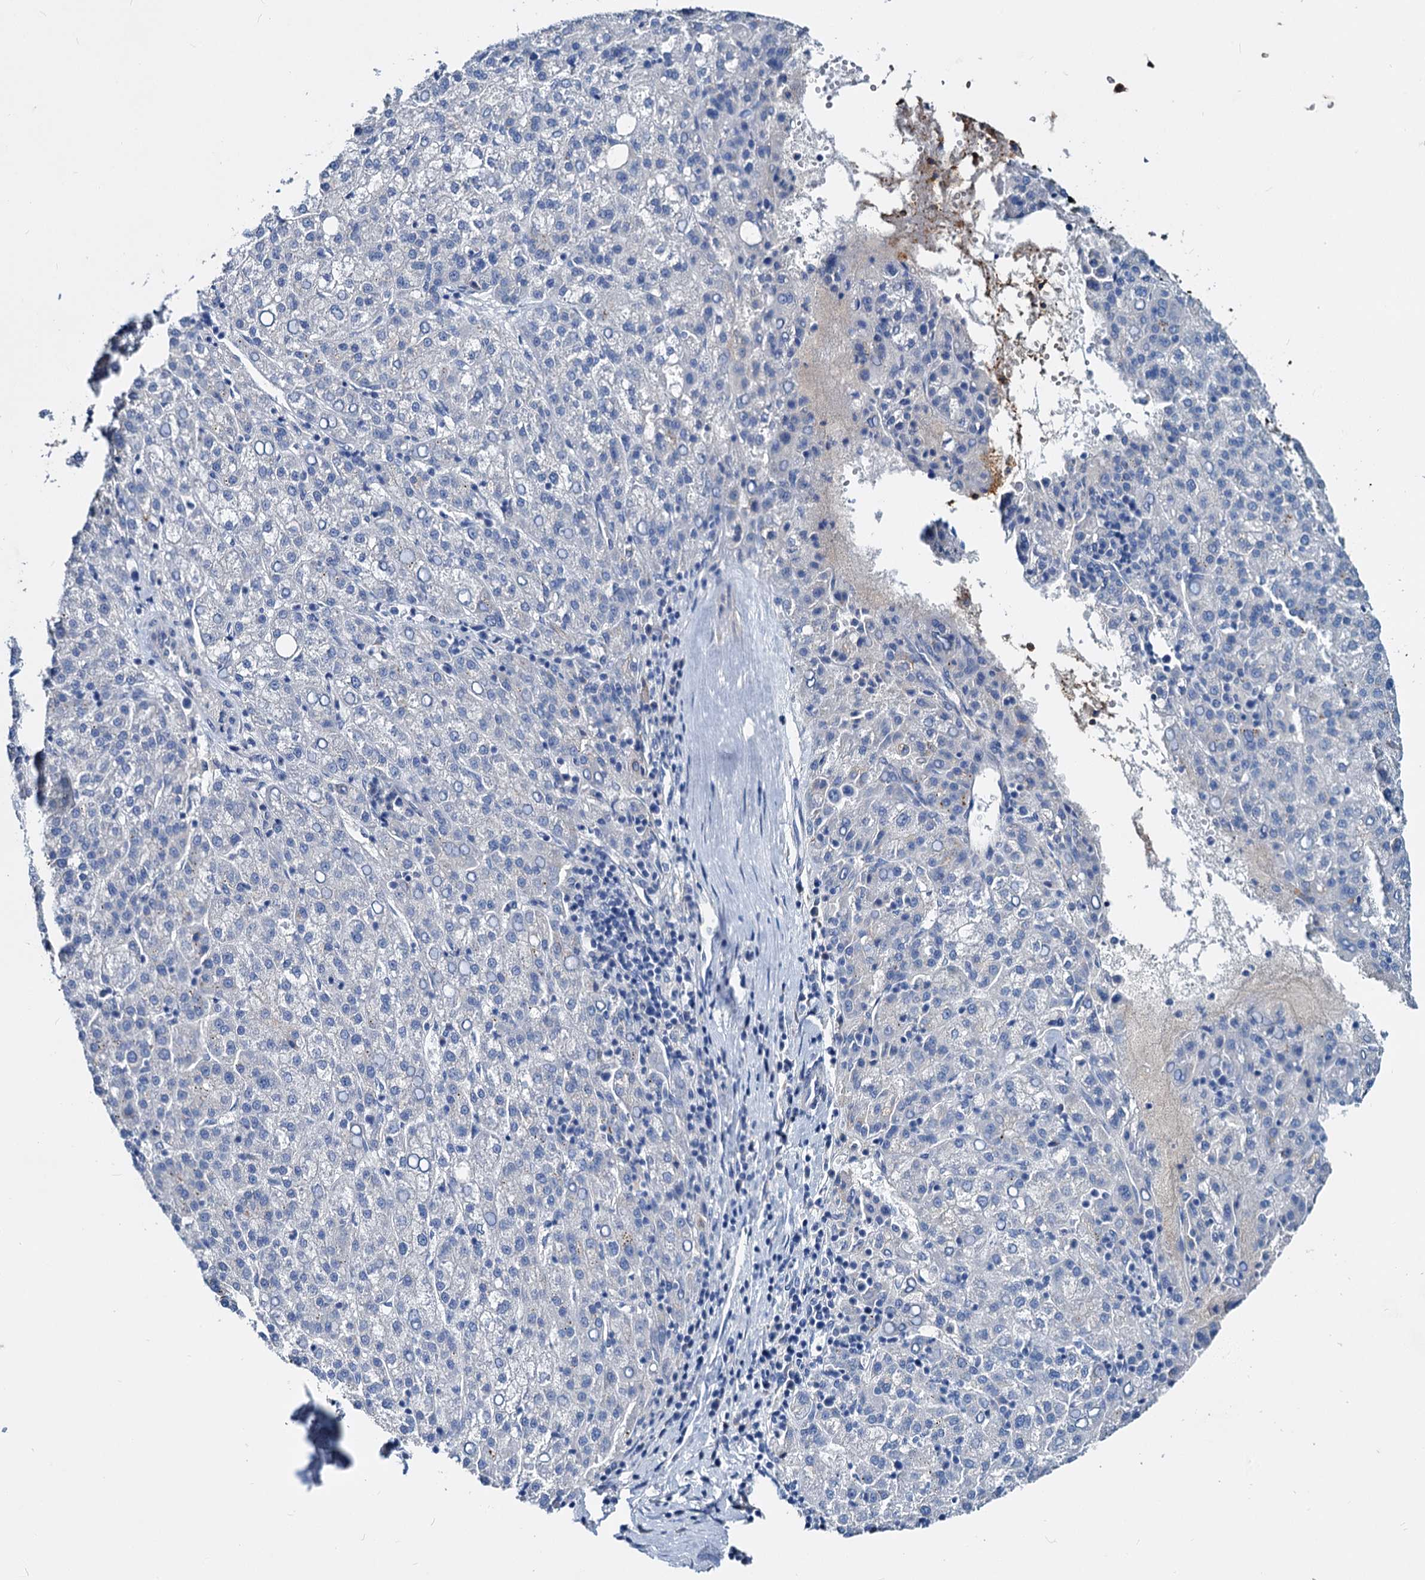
{"staining": {"intensity": "negative", "quantity": "none", "location": "none"}, "tissue": "liver cancer", "cell_type": "Tumor cells", "image_type": "cancer", "snomed": [{"axis": "morphology", "description": "Carcinoma, Hepatocellular, NOS"}, {"axis": "topography", "description": "Liver"}], "caption": "A high-resolution photomicrograph shows IHC staining of liver cancer (hepatocellular carcinoma), which exhibits no significant positivity in tumor cells. Nuclei are stained in blue.", "gene": "DYDC2", "patient": {"sex": "female", "age": 58}}